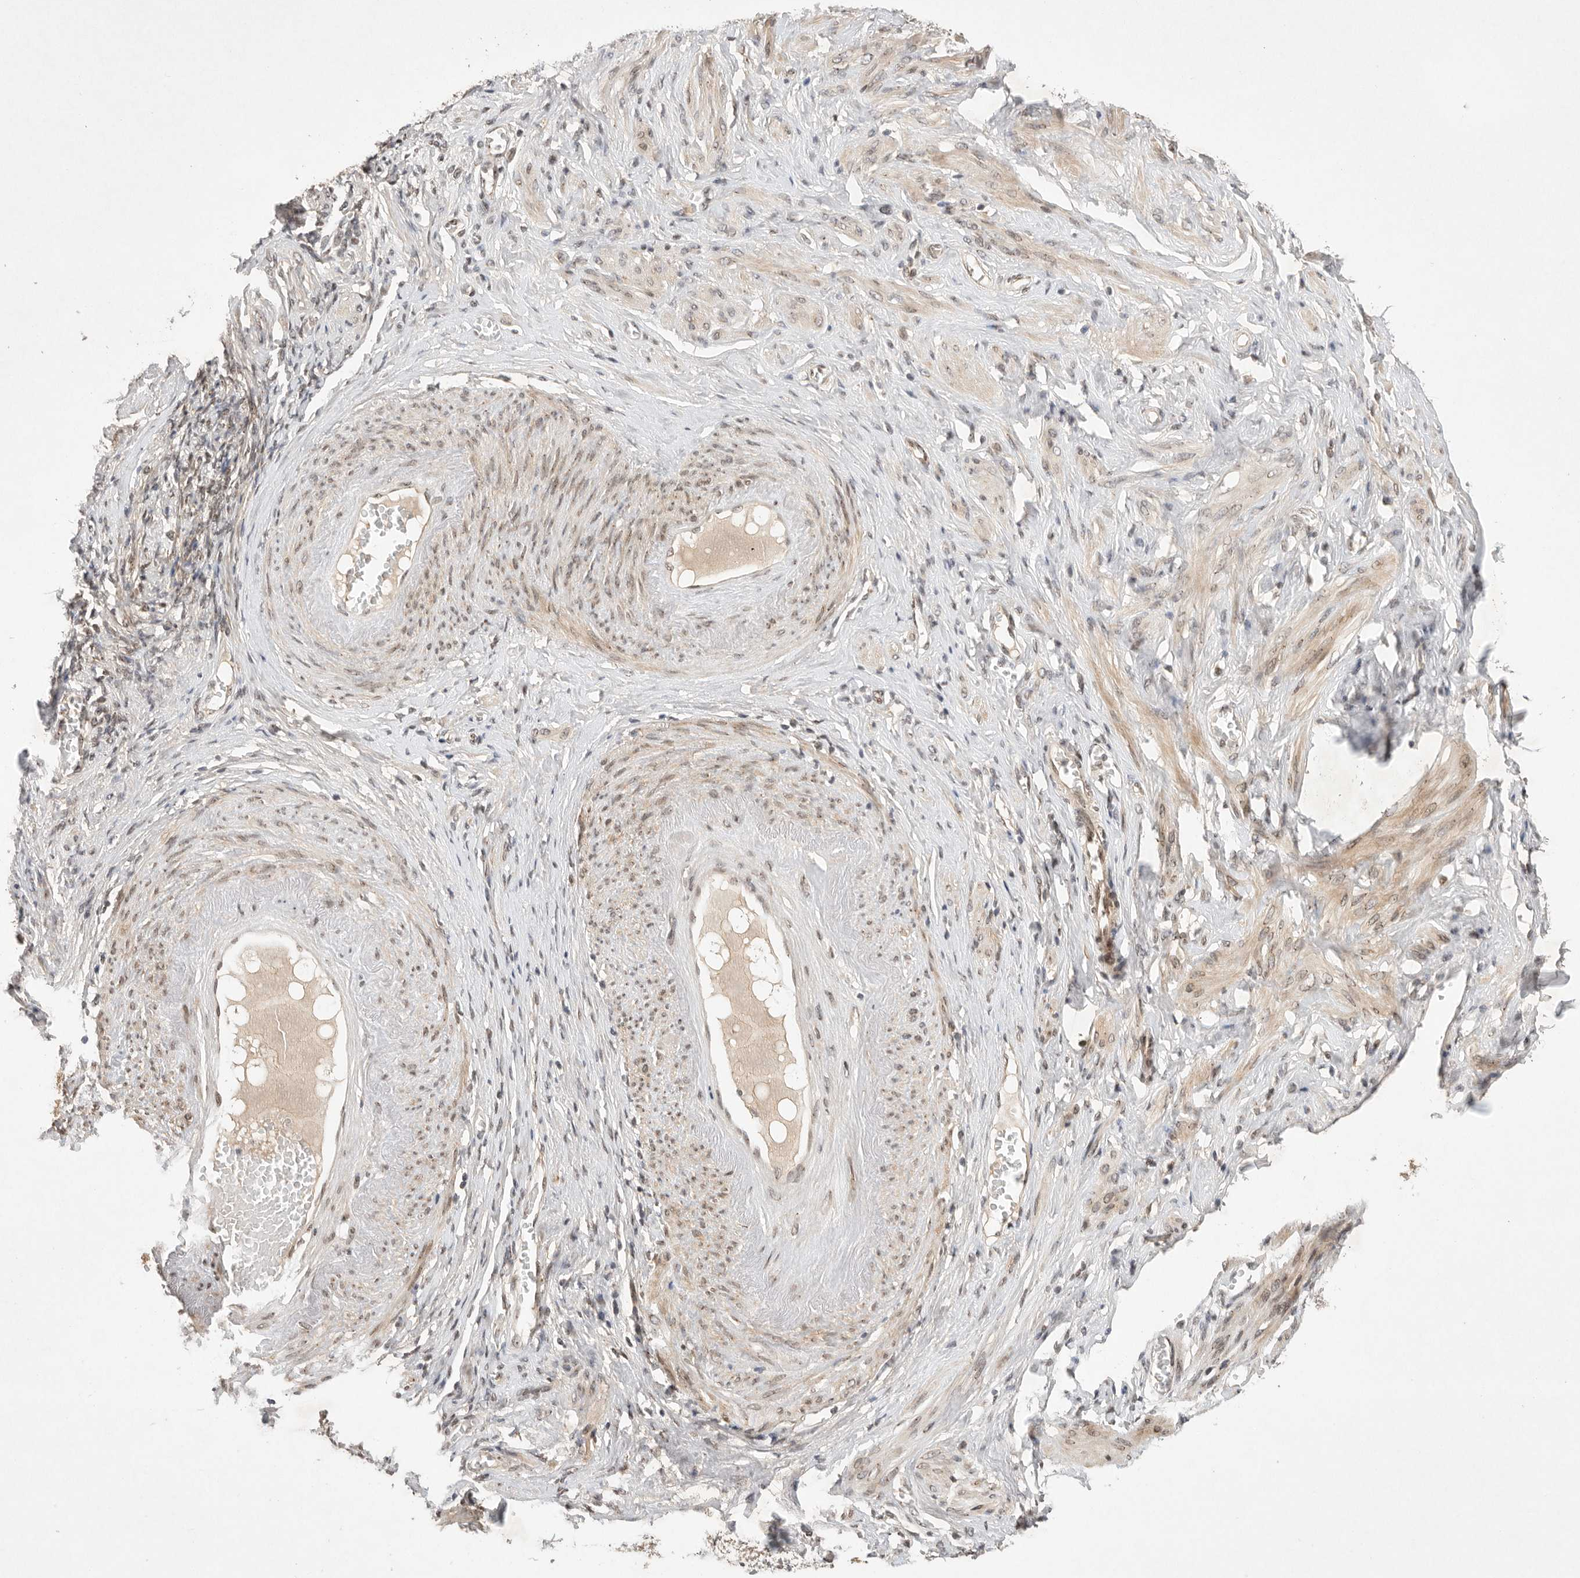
{"staining": {"intensity": "moderate", "quantity": ">75%", "location": "nuclear"}, "tissue": "adipose tissue", "cell_type": "Adipocytes", "image_type": "normal", "snomed": [{"axis": "morphology", "description": "Normal tissue, NOS"}, {"axis": "topography", "description": "Vascular tissue"}, {"axis": "topography", "description": "Fallopian tube"}, {"axis": "topography", "description": "Ovary"}], "caption": "Immunohistochemical staining of normal human adipose tissue demonstrates medium levels of moderate nuclear staining in approximately >75% of adipocytes.", "gene": "LEMD3", "patient": {"sex": "female", "age": 67}}